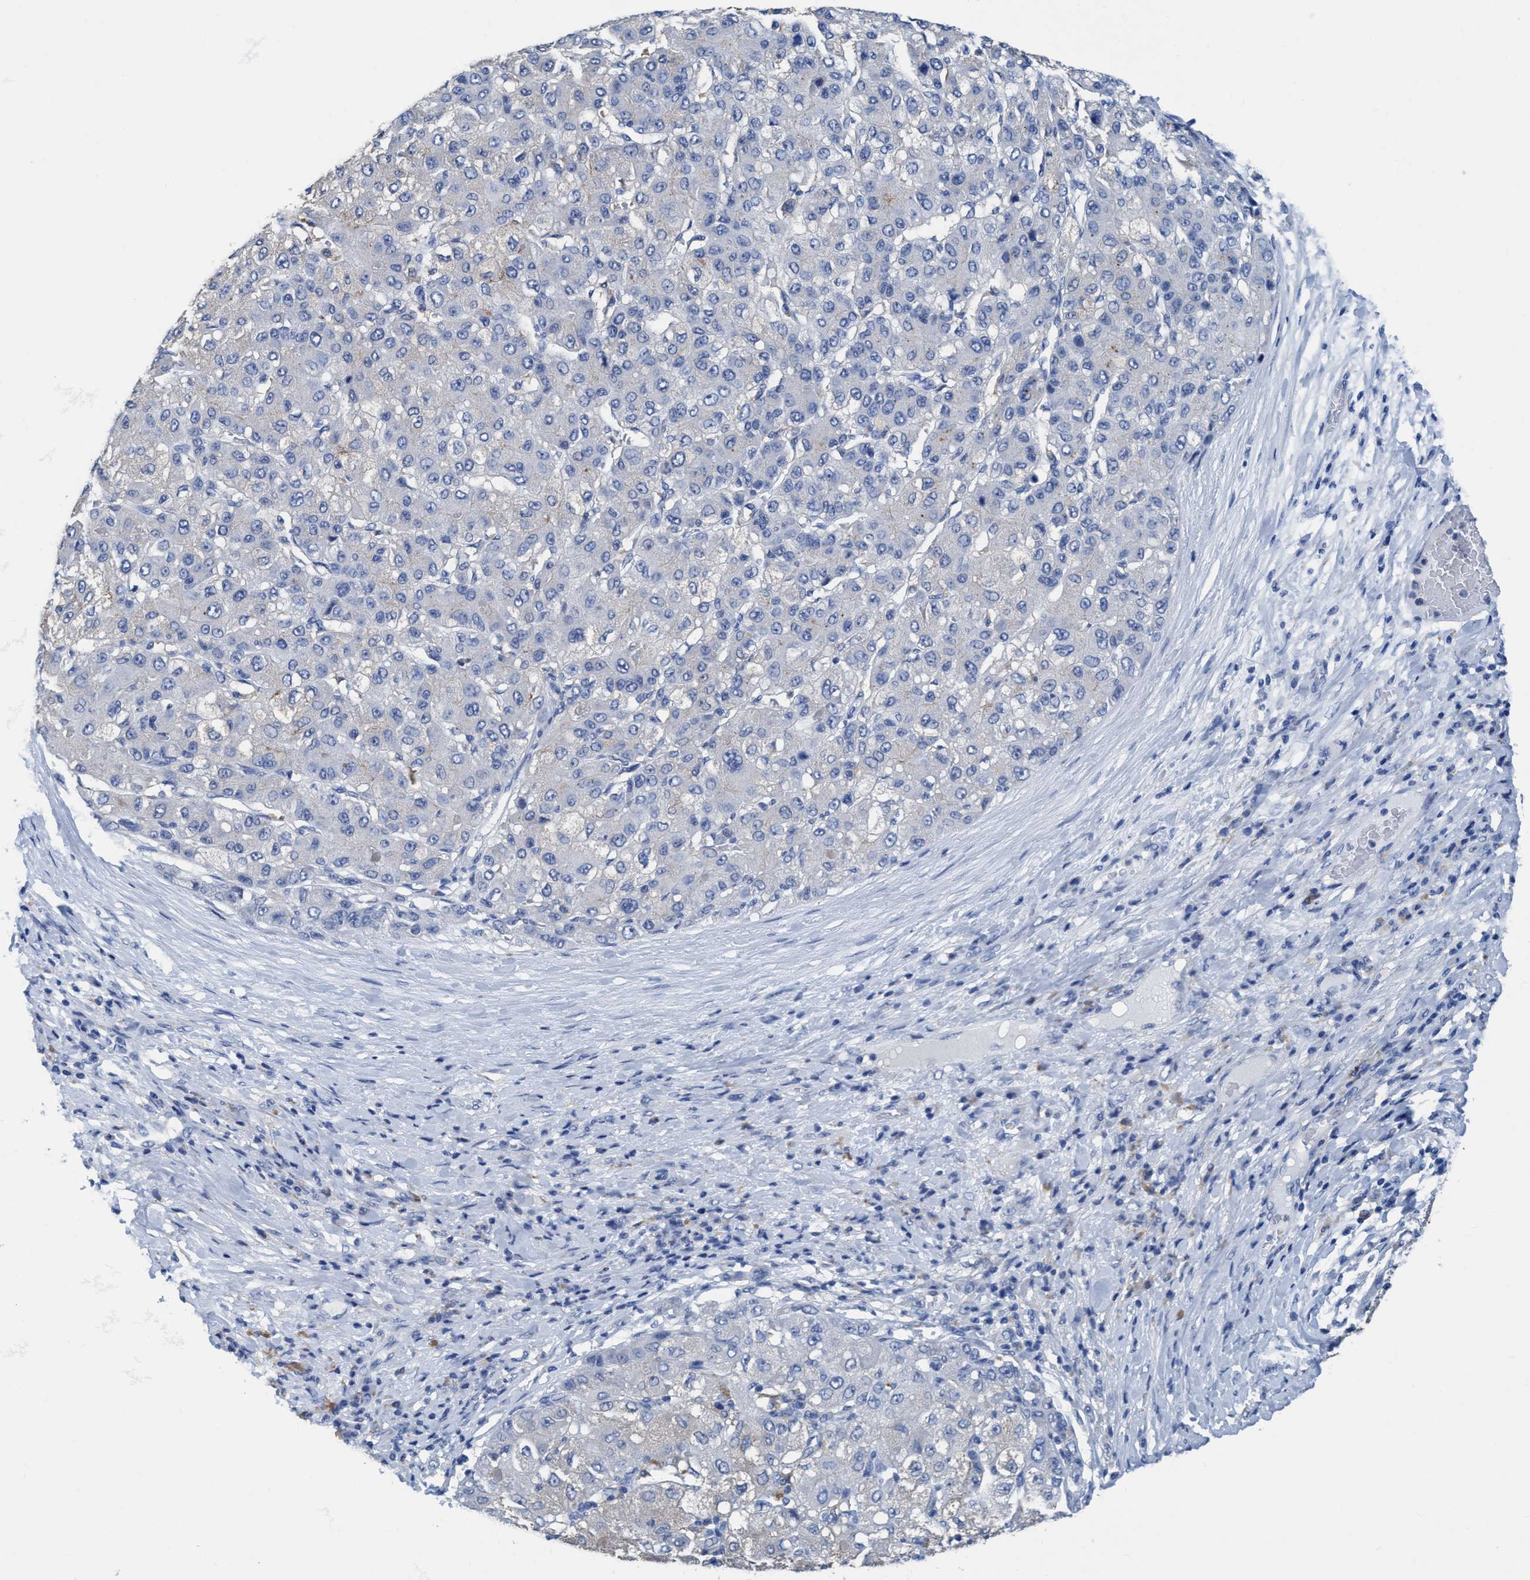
{"staining": {"intensity": "negative", "quantity": "none", "location": "none"}, "tissue": "liver cancer", "cell_type": "Tumor cells", "image_type": "cancer", "snomed": [{"axis": "morphology", "description": "Carcinoma, Hepatocellular, NOS"}, {"axis": "topography", "description": "Liver"}], "caption": "Histopathology image shows no protein positivity in tumor cells of liver hepatocellular carcinoma tissue. (DAB (3,3'-diaminobenzidine) immunohistochemistry (IHC) with hematoxylin counter stain).", "gene": "DNAI1", "patient": {"sex": "male", "age": 80}}